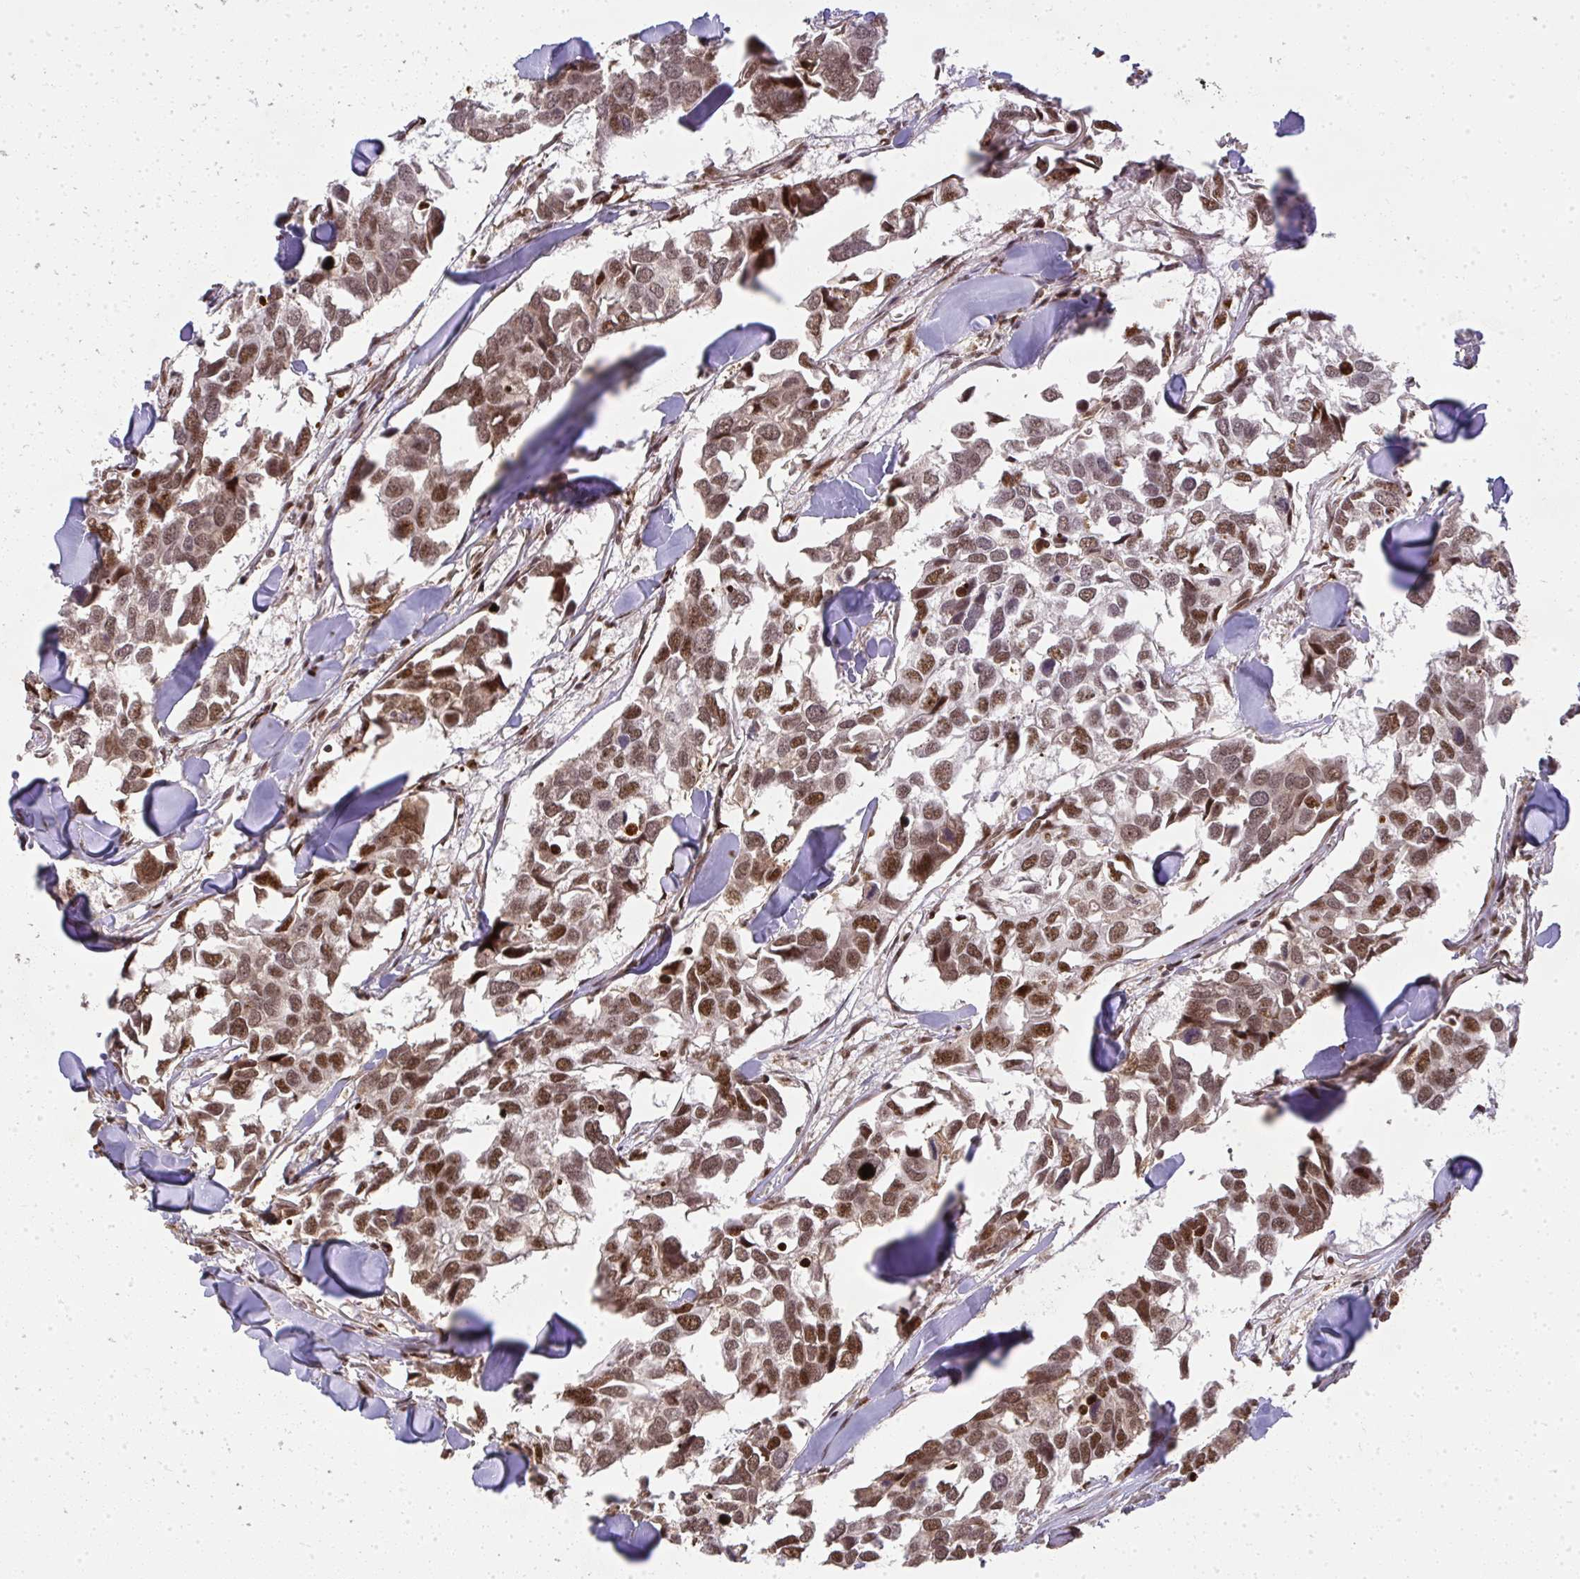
{"staining": {"intensity": "moderate", "quantity": ">75%", "location": "nuclear"}, "tissue": "breast cancer", "cell_type": "Tumor cells", "image_type": "cancer", "snomed": [{"axis": "morphology", "description": "Duct carcinoma"}, {"axis": "topography", "description": "Breast"}], "caption": "Immunohistochemistry of invasive ductal carcinoma (breast) shows medium levels of moderate nuclear expression in approximately >75% of tumor cells.", "gene": "U2AF1", "patient": {"sex": "female", "age": 83}}